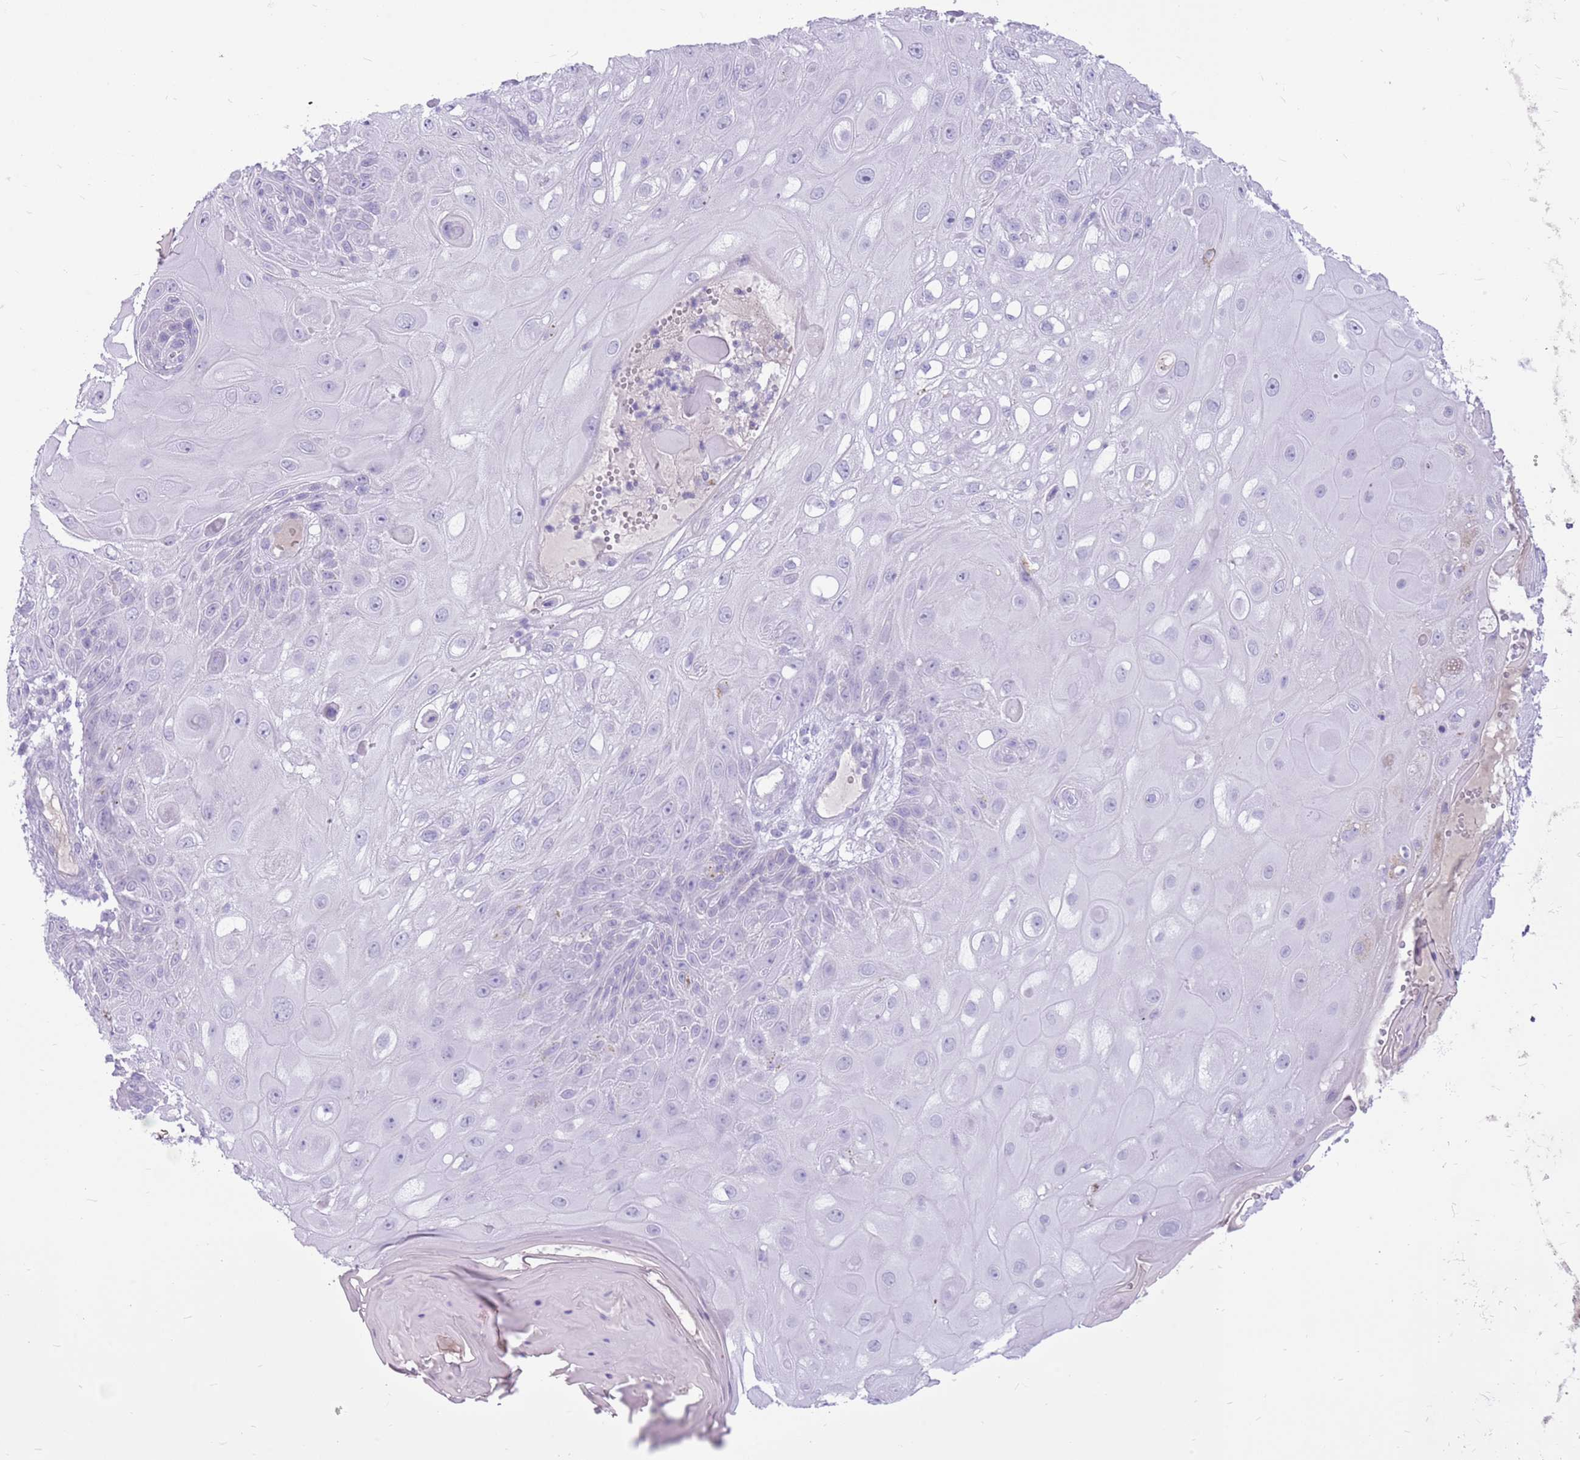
{"staining": {"intensity": "negative", "quantity": "none", "location": "none"}, "tissue": "skin cancer", "cell_type": "Tumor cells", "image_type": "cancer", "snomed": [{"axis": "morphology", "description": "Normal tissue, NOS"}, {"axis": "morphology", "description": "Squamous cell carcinoma, NOS"}, {"axis": "topography", "description": "Skin"}, {"axis": "topography", "description": "Cartilage tissue"}], "caption": "Immunohistochemical staining of skin cancer (squamous cell carcinoma) demonstrates no significant positivity in tumor cells. (DAB immunohistochemistry (IHC) with hematoxylin counter stain).", "gene": "ZNF425", "patient": {"sex": "female", "age": 79}}